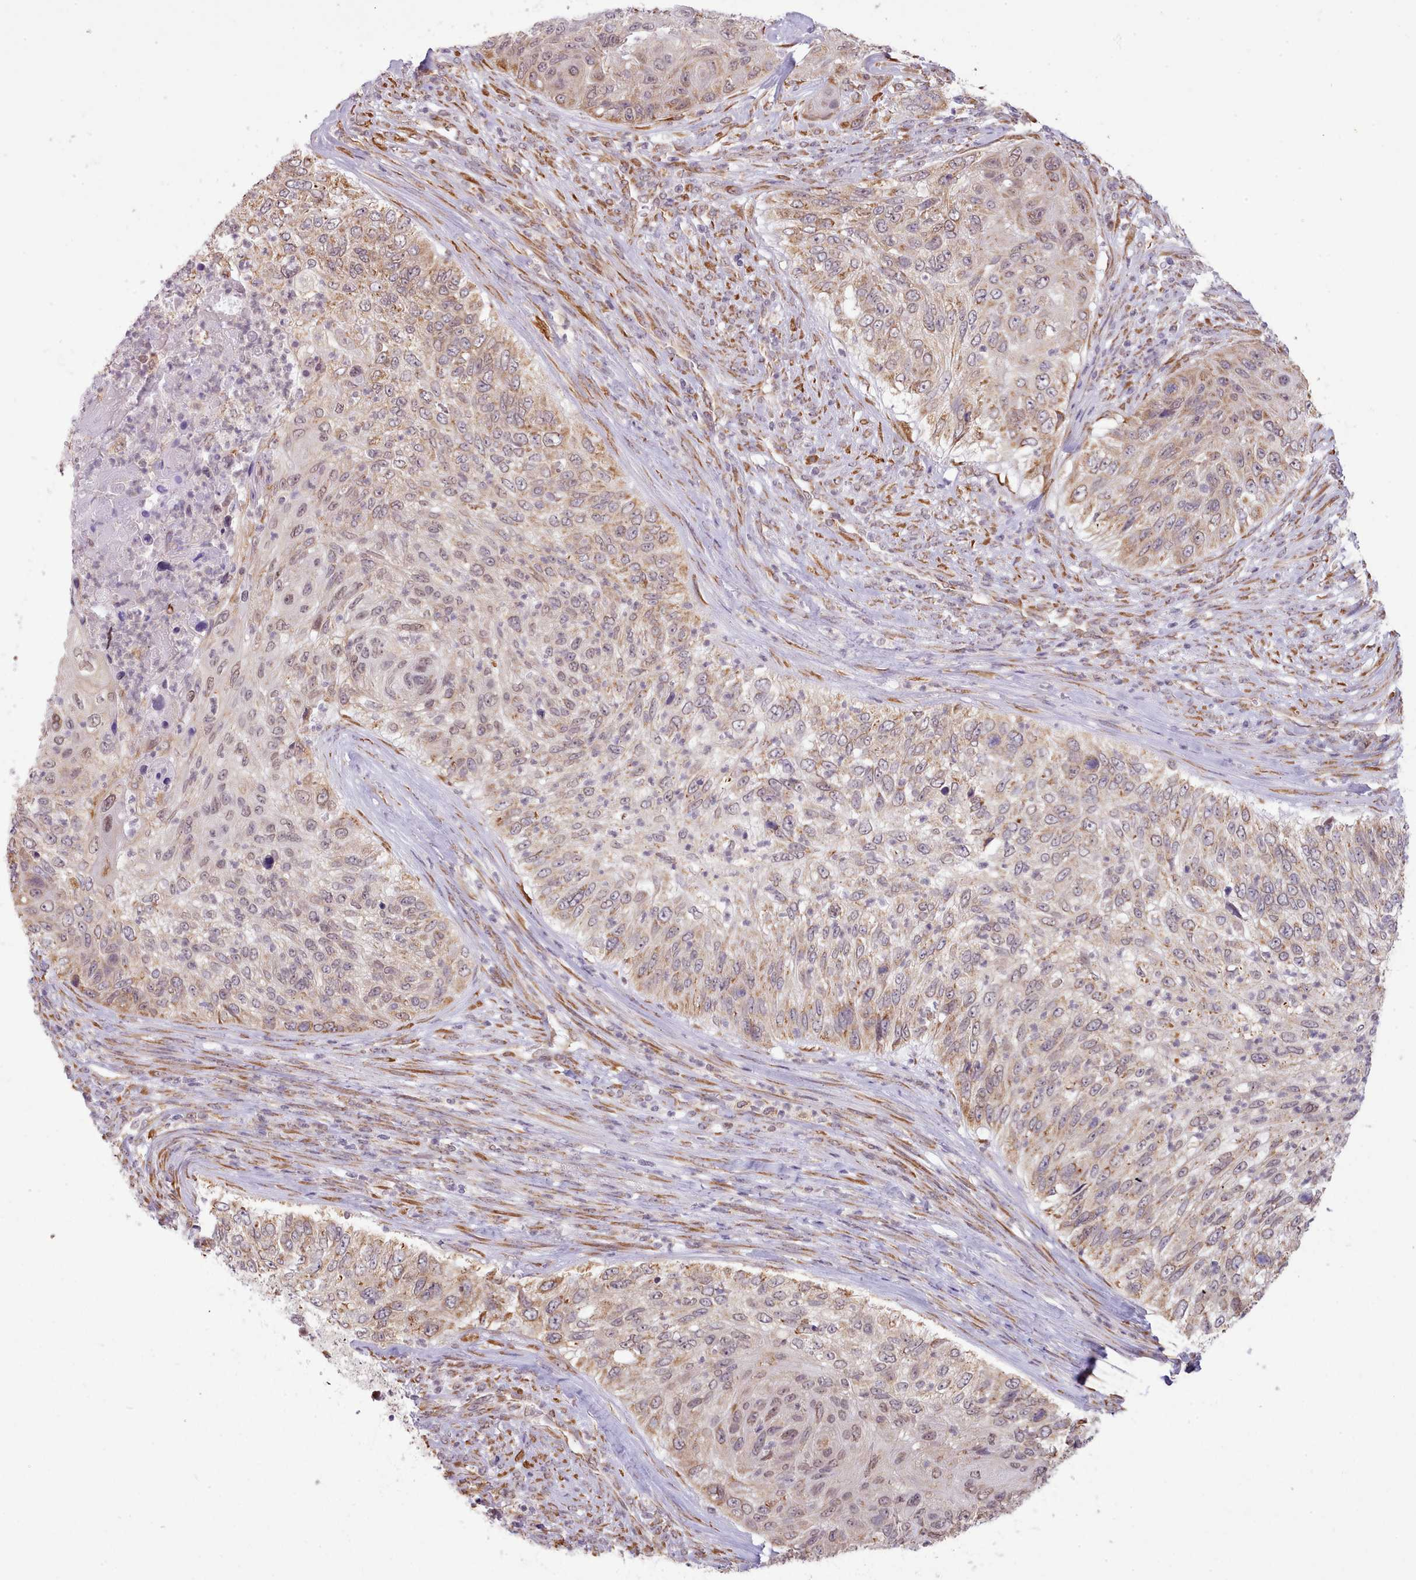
{"staining": {"intensity": "weak", "quantity": ">75%", "location": "cytoplasmic/membranous"}, "tissue": "urothelial cancer", "cell_type": "Tumor cells", "image_type": "cancer", "snomed": [{"axis": "morphology", "description": "Urothelial carcinoma, High grade"}, {"axis": "topography", "description": "Urinary bladder"}], "caption": "High-magnification brightfield microscopy of high-grade urothelial carcinoma stained with DAB (3,3'-diaminobenzidine) (brown) and counterstained with hematoxylin (blue). tumor cells exhibit weak cytoplasmic/membranous staining is seen in approximately>75% of cells.", "gene": "SEC61B", "patient": {"sex": "female", "age": 60}}